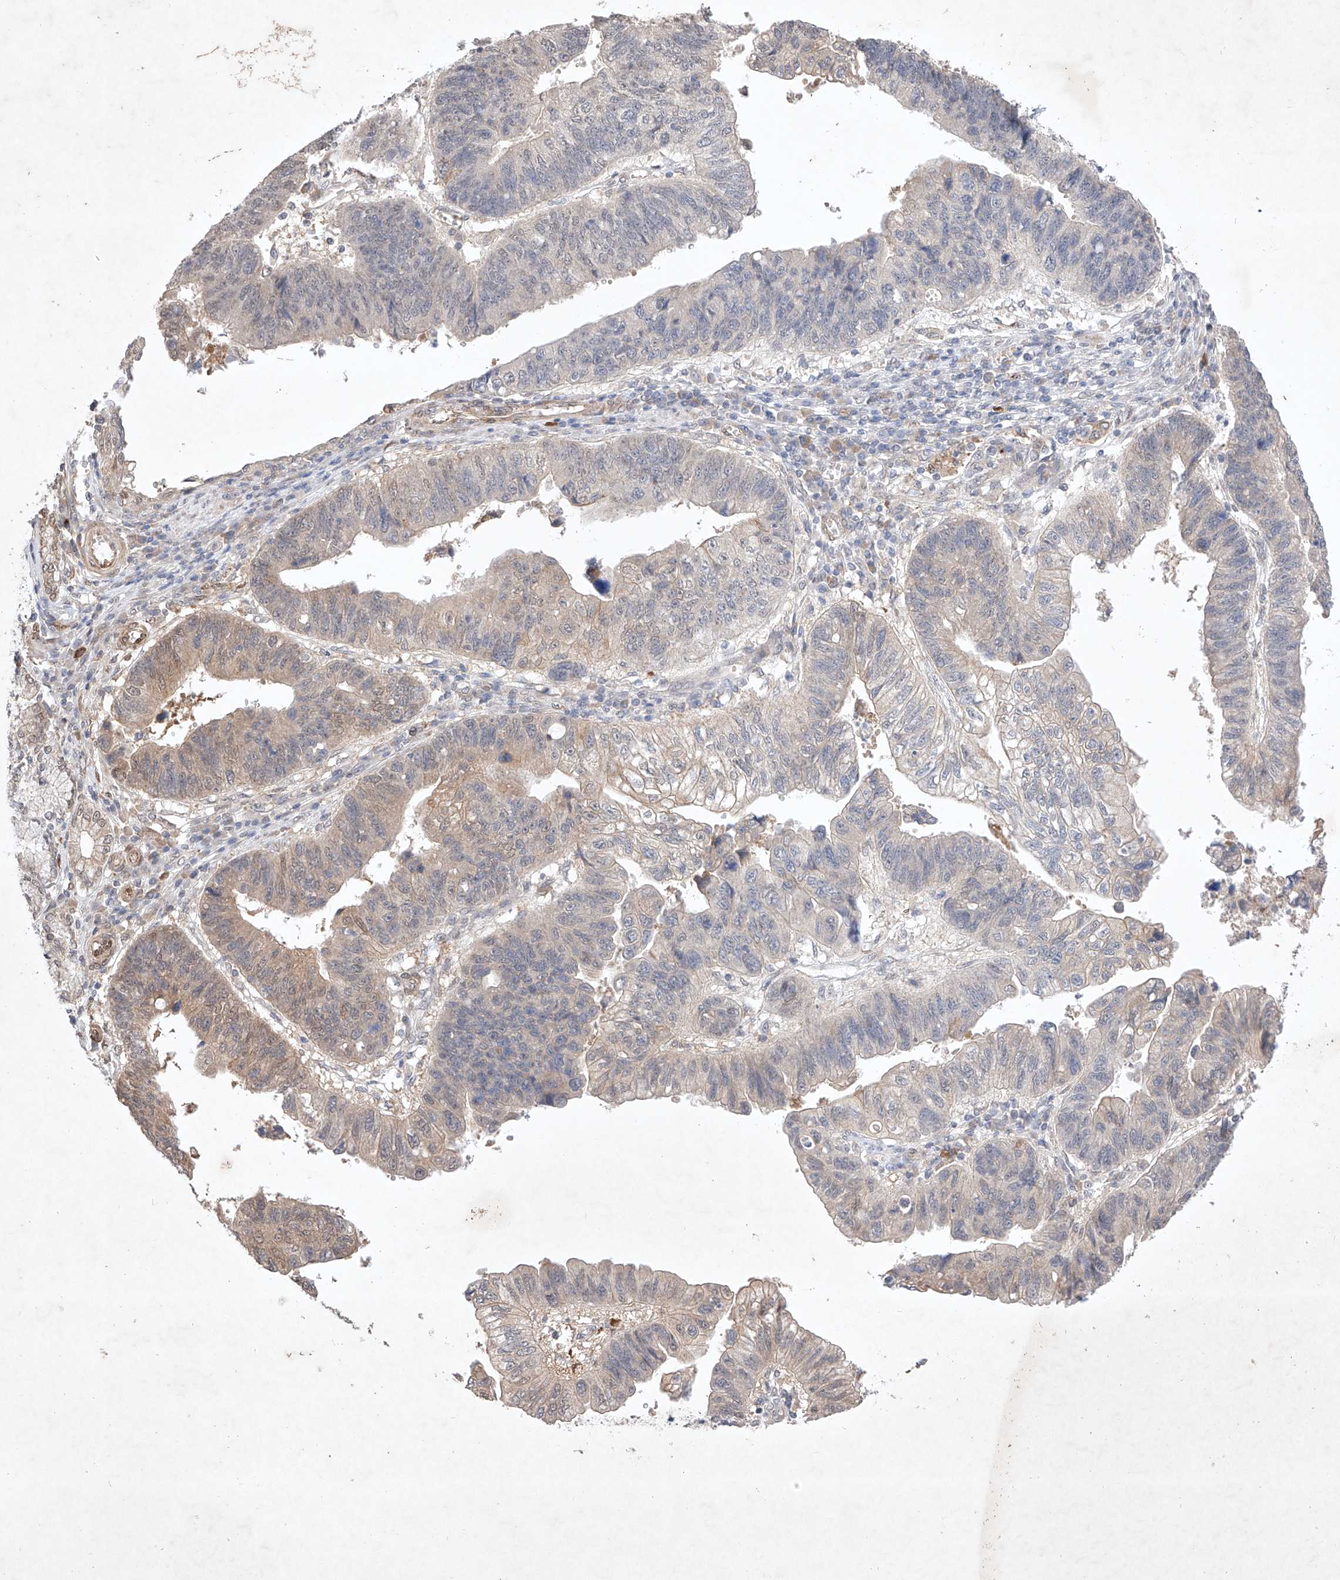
{"staining": {"intensity": "weak", "quantity": "25%-75%", "location": "cytoplasmic/membranous"}, "tissue": "stomach cancer", "cell_type": "Tumor cells", "image_type": "cancer", "snomed": [{"axis": "morphology", "description": "Adenocarcinoma, NOS"}, {"axis": "topography", "description": "Stomach"}], "caption": "Immunohistochemical staining of adenocarcinoma (stomach) demonstrates weak cytoplasmic/membranous protein expression in approximately 25%-75% of tumor cells.", "gene": "ZNF124", "patient": {"sex": "male", "age": 59}}